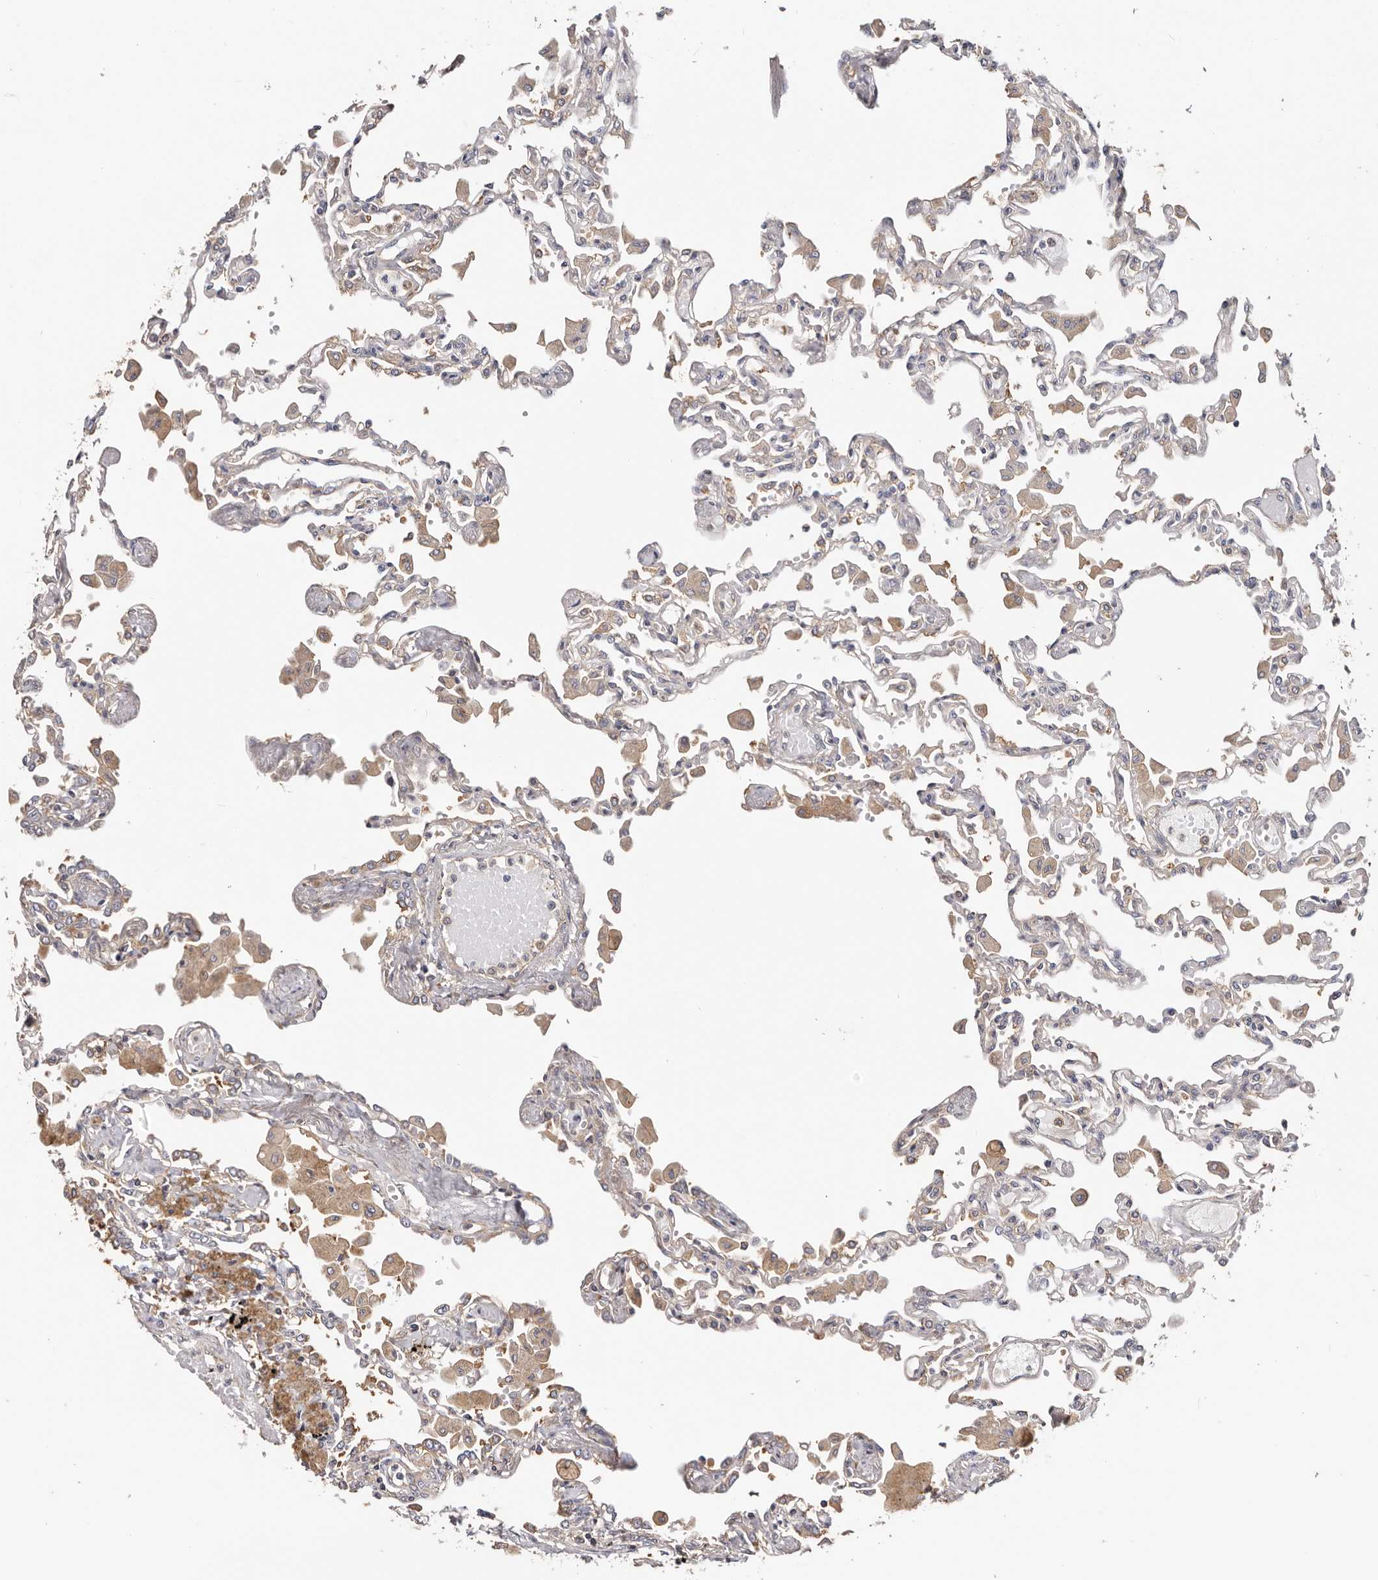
{"staining": {"intensity": "negative", "quantity": "none", "location": "none"}, "tissue": "lung", "cell_type": "Alveolar cells", "image_type": "normal", "snomed": [{"axis": "morphology", "description": "Normal tissue, NOS"}, {"axis": "topography", "description": "Bronchus"}, {"axis": "topography", "description": "Lung"}], "caption": "A high-resolution image shows immunohistochemistry (IHC) staining of unremarkable lung, which demonstrates no significant staining in alveolar cells. (DAB (3,3'-diaminobenzidine) immunohistochemistry (IHC), high magnification).", "gene": "EPRS1", "patient": {"sex": "female", "age": 49}}